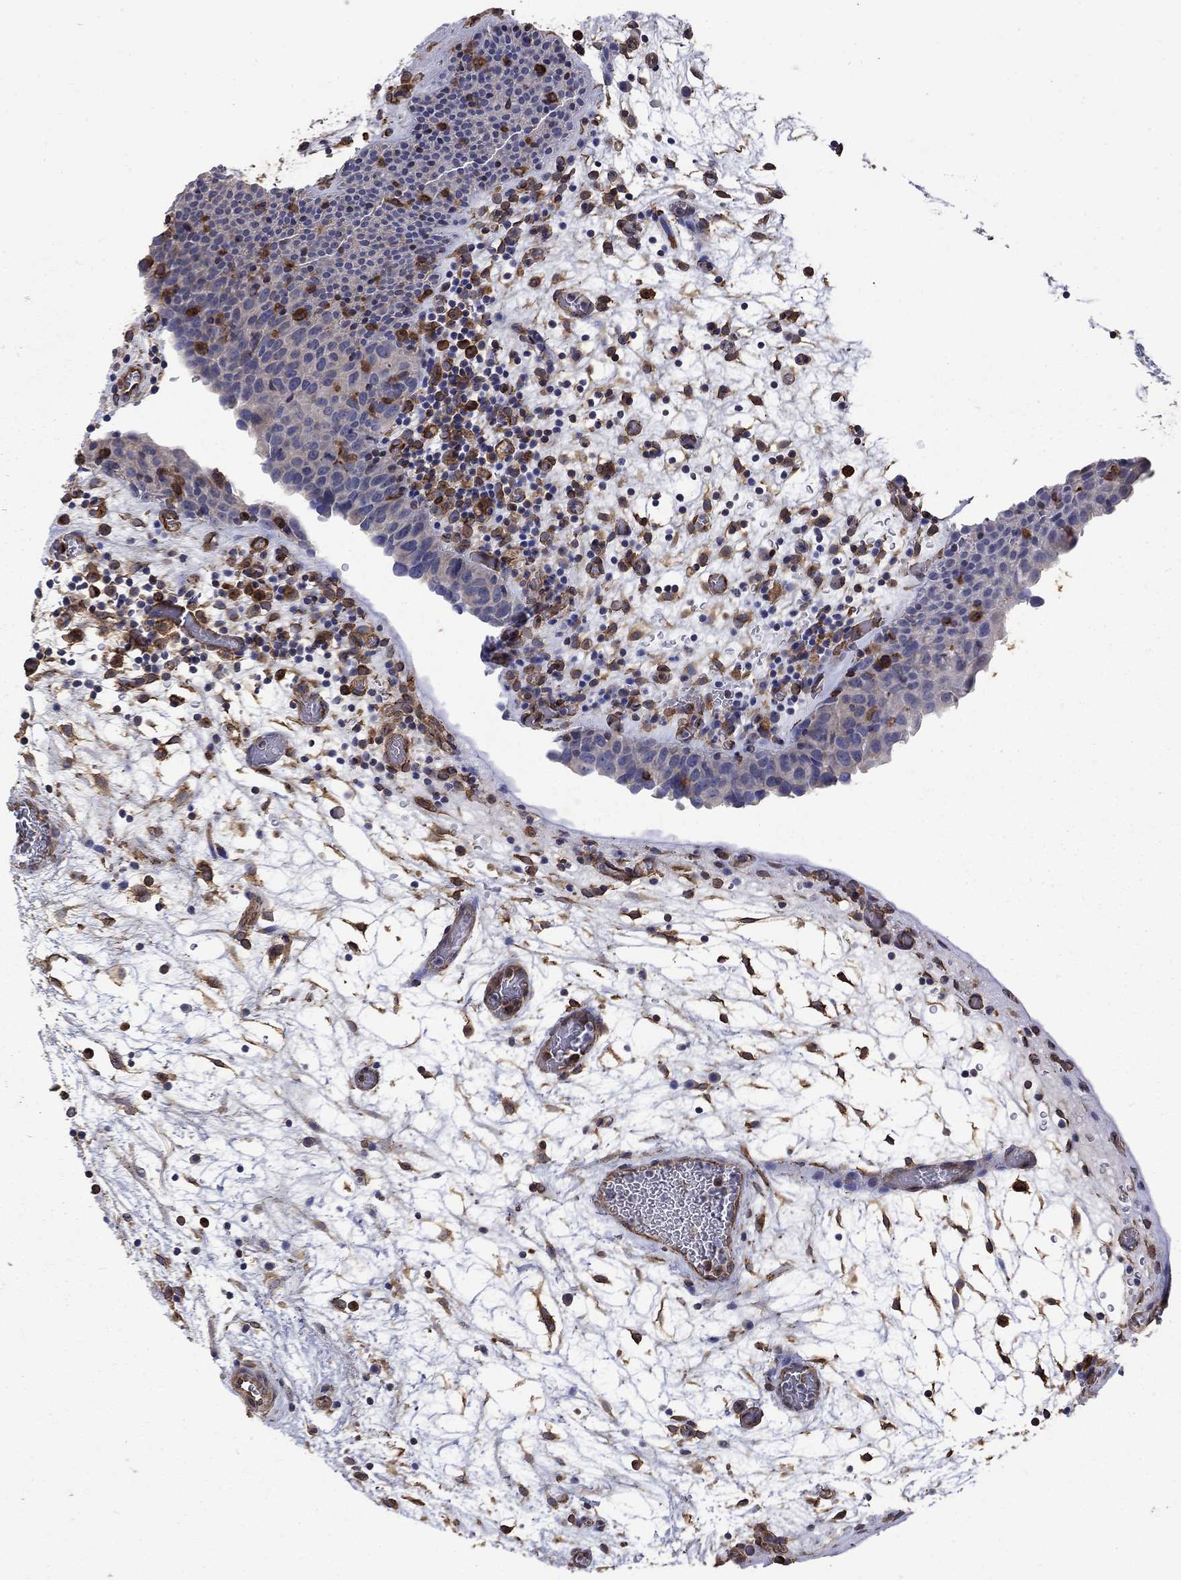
{"staining": {"intensity": "negative", "quantity": "none", "location": "none"}, "tissue": "urinary bladder", "cell_type": "Urothelial cells", "image_type": "normal", "snomed": [{"axis": "morphology", "description": "Normal tissue, NOS"}, {"axis": "topography", "description": "Urinary bladder"}], "caption": "Immunohistochemistry micrograph of unremarkable urinary bladder: human urinary bladder stained with DAB displays no significant protein positivity in urothelial cells.", "gene": "DPYSL2", "patient": {"sex": "male", "age": 37}}